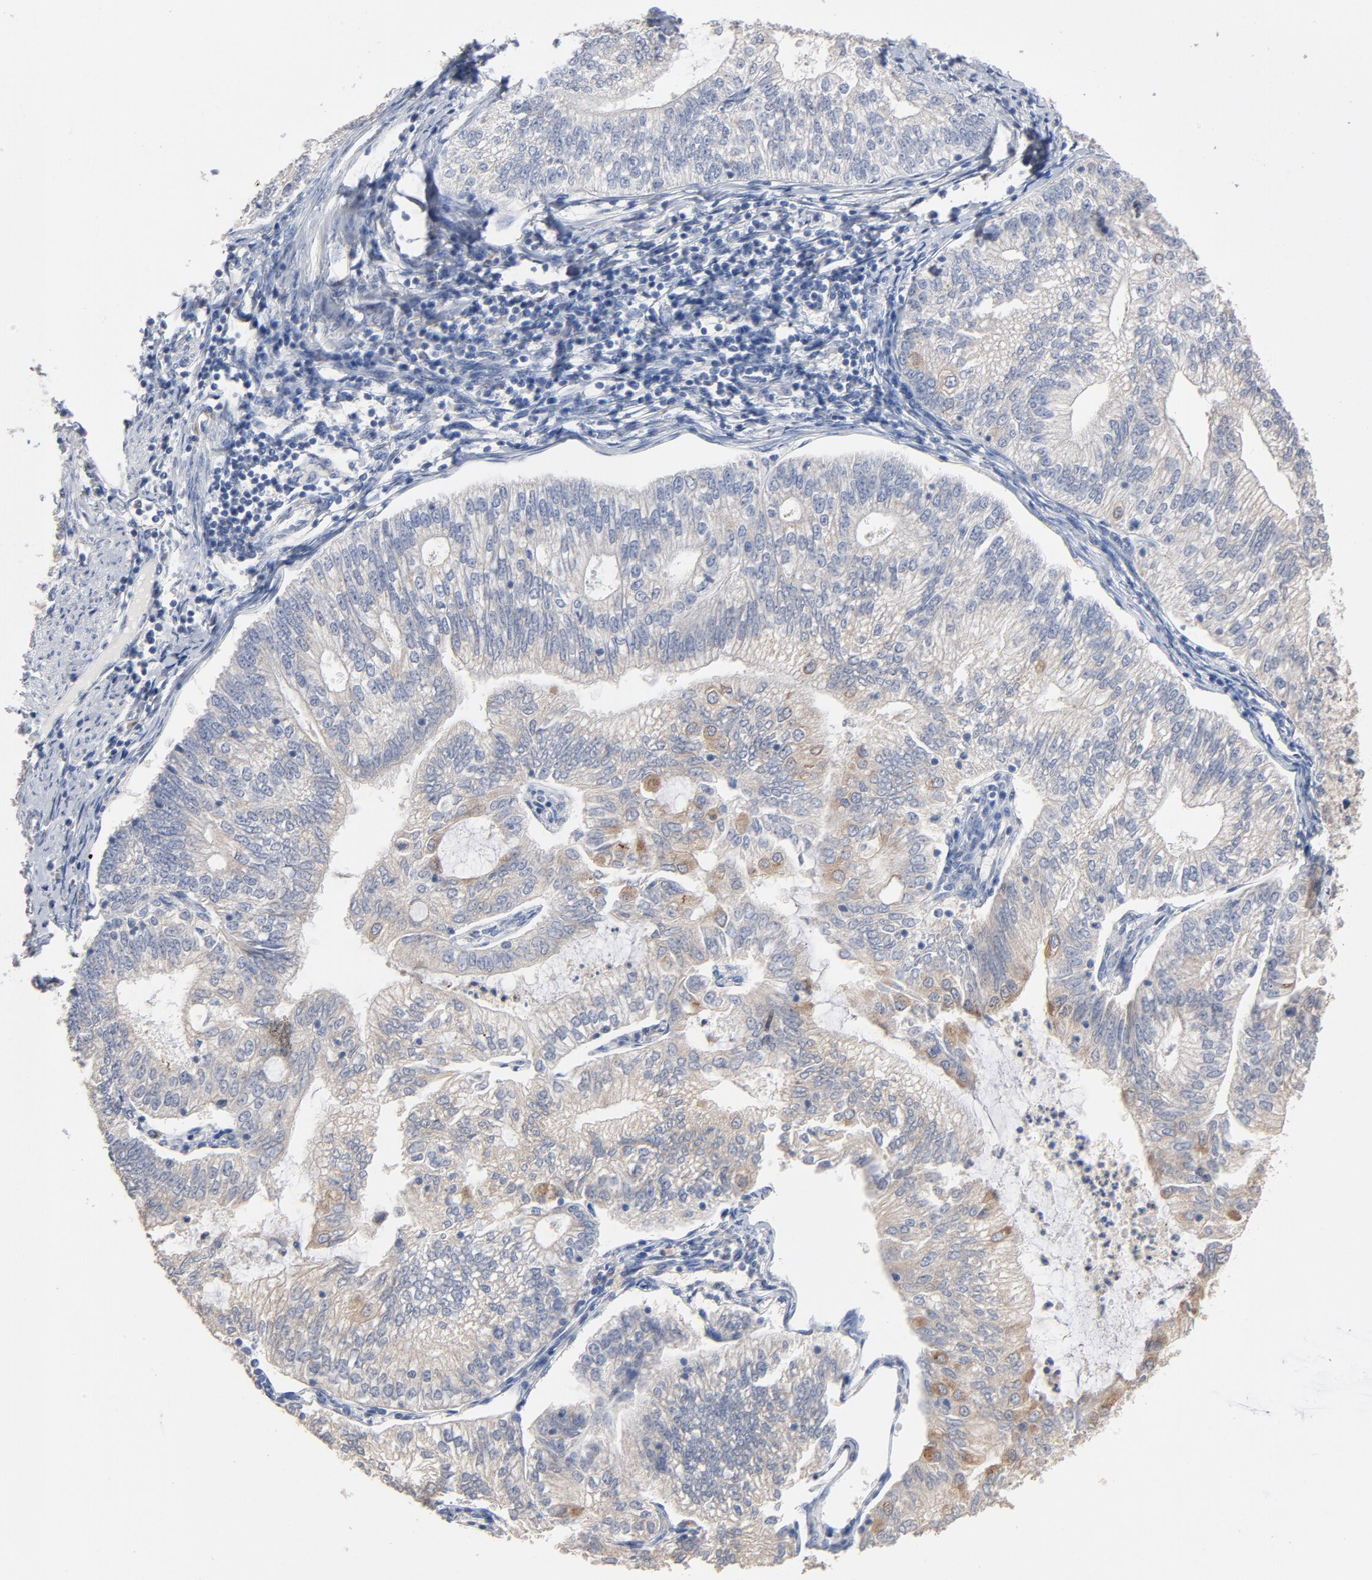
{"staining": {"intensity": "weak", "quantity": ">75%", "location": "cytoplasmic/membranous"}, "tissue": "endometrial cancer", "cell_type": "Tumor cells", "image_type": "cancer", "snomed": [{"axis": "morphology", "description": "Adenocarcinoma, NOS"}, {"axis": "topography", "description": "Endometrium"}], "caption": "High-magnification brightfield microscopy of endometrial cancer stained with DAB (brown) and counterstained with hematoxylin (blue). tumor cells exhibit weak cytoplasmic/membranous staining is identified in about>75% of cells.", "gene": "AK7", "patient": {"sex": "female", "age": 69}}